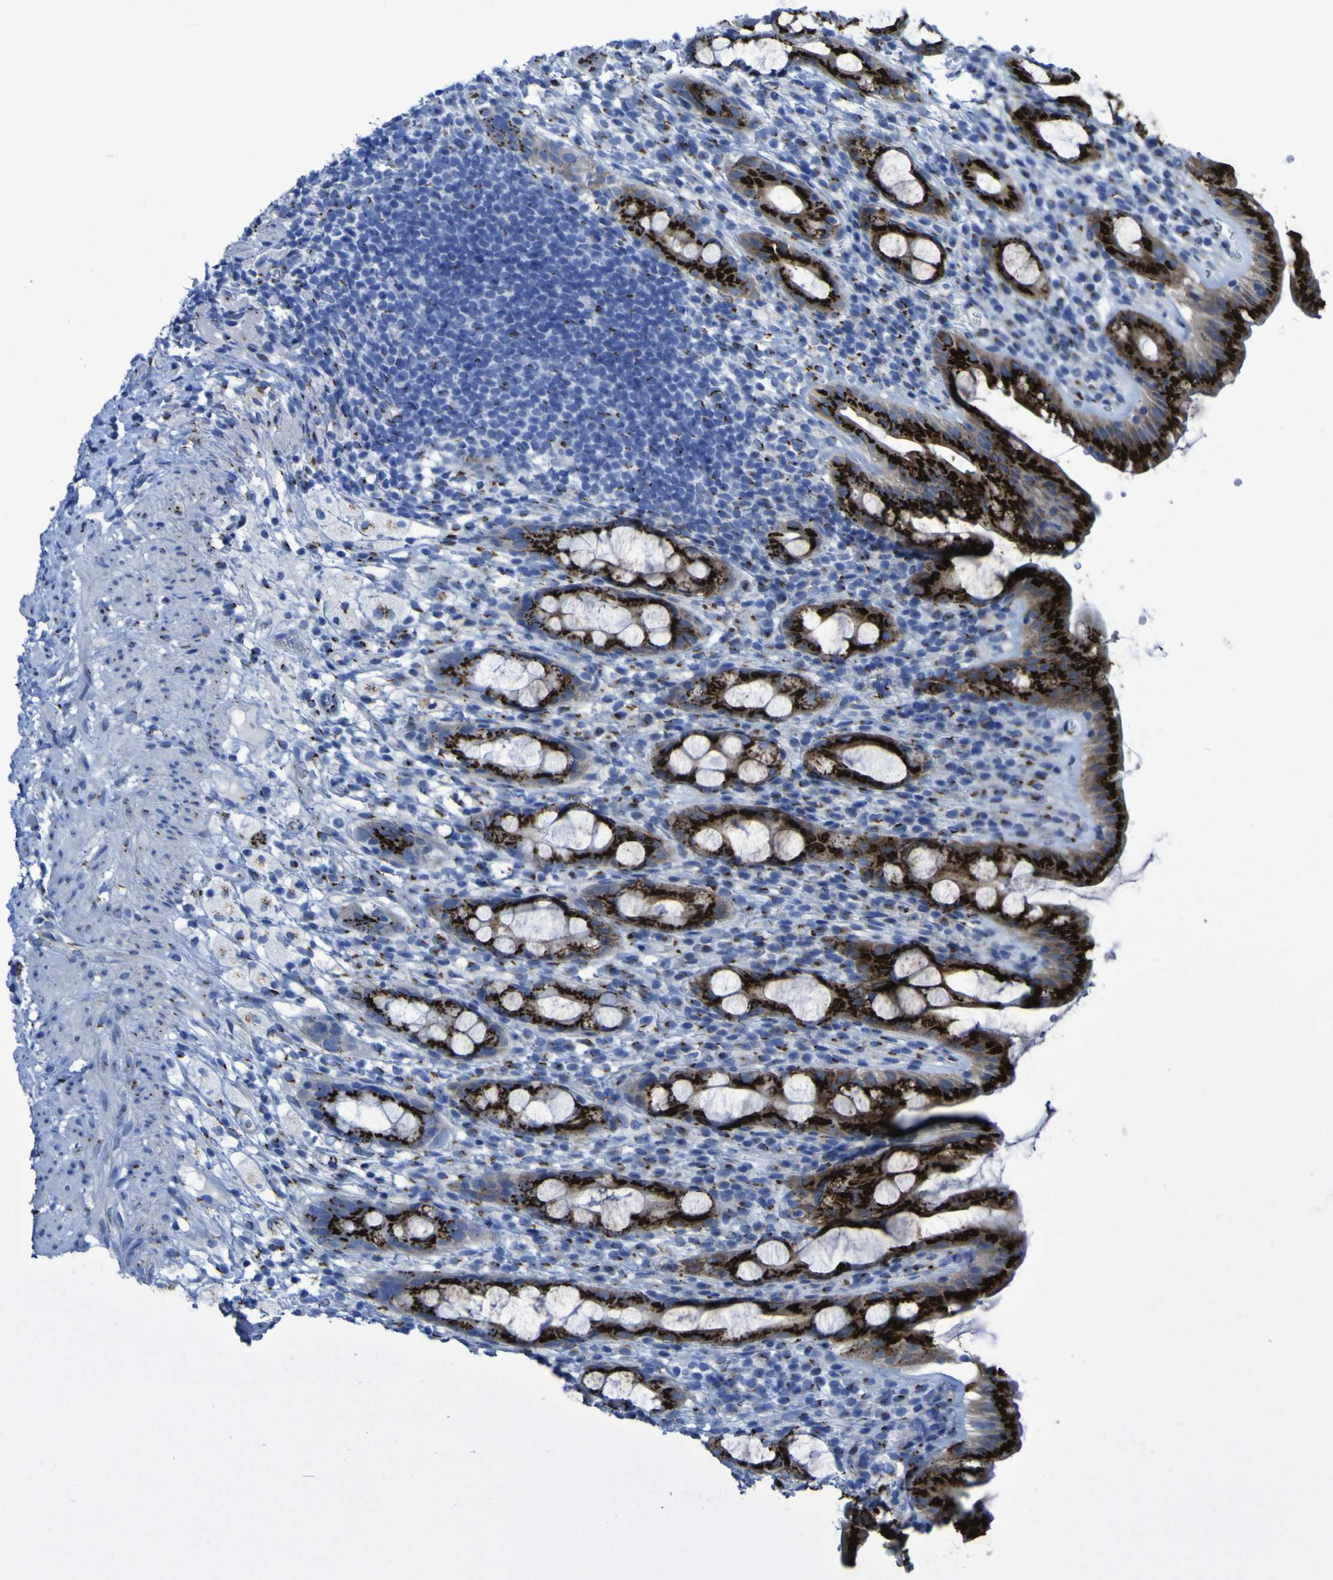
{"staining": {"intensity": "strong", "quantity": ">75%", "location": "cytoplasmic/membranous"}, "tissue": "rectum", "cell_type": "Glandular cells", "image_type": "normal", "snomed": [{"axis": "morphology", "description": "Normal tissue, NOS"}, {"axis": "topography", "description": "Rectum"}], "caption": "An immunohistochemistry photomicrograph of benign tissue is shown. Protein staining in brown highlights strong cytoplasmic/membranous positivity in rectum within glandular cells. (DAB IHC with brightfield microscopy, high magnification).", "gene": "GOLM1", "patient": {"sex": "male", "age": 44}}